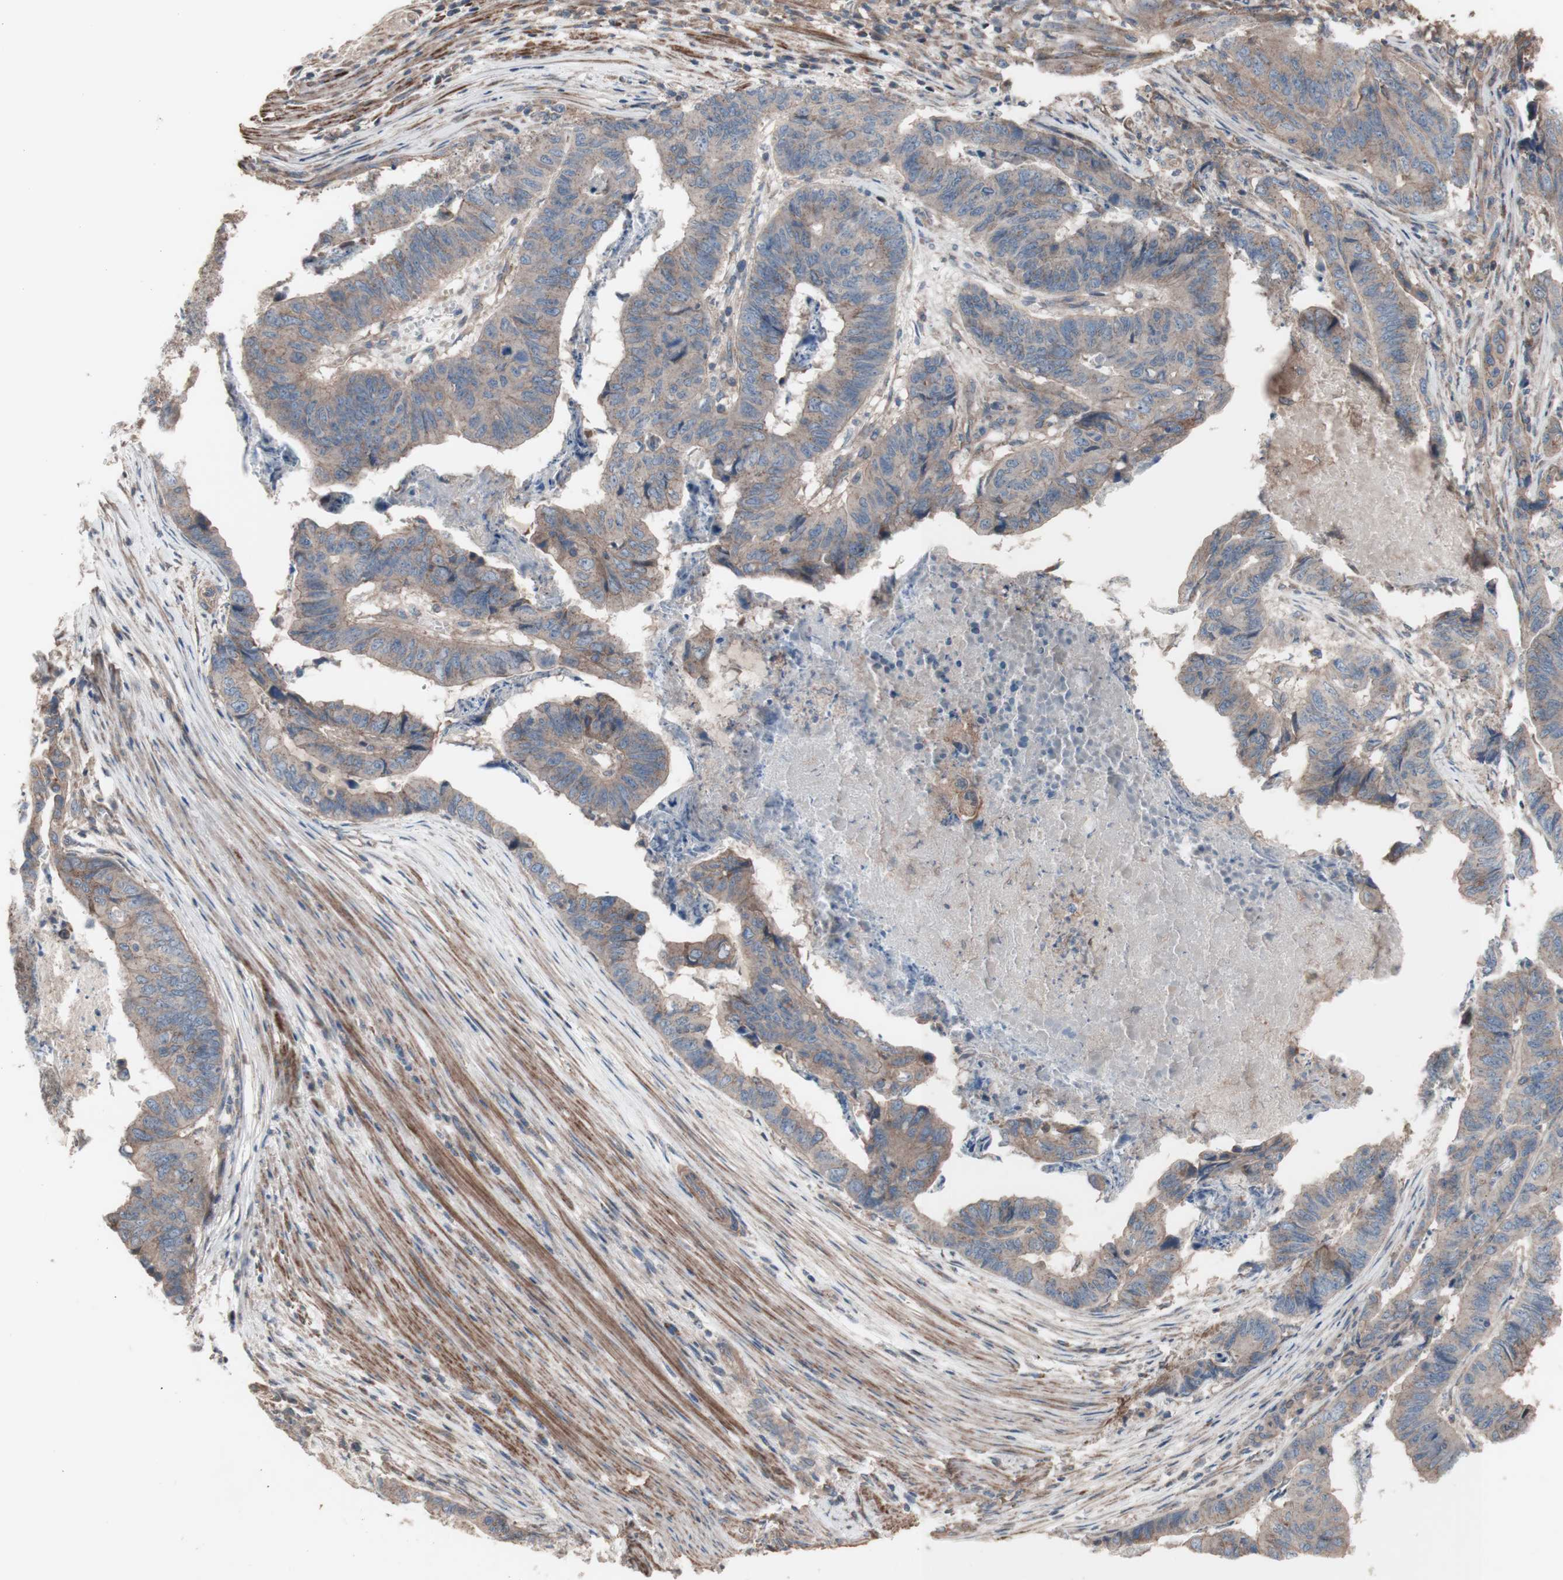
{"staining": {"intensity": "weak", "quantity": ">75%", "location": "cytoplasmic/membranous"}, "tissue": "stomach cancer", "cell_type": "Tumor cells", "image_type": "cancer", "snomed": [{"axis": "morphology", "description": "Adenocarcinoma, NOS"}, {"axis": "topography", "description": "Stomach, lower"}], "caption": "Adenocarcinoma (stomach) stained with a brown dye demonstrates weak cytoplasmic/membranous positive positivity in about >75% of tumor cells.", "gene": "COPB1", "patient": {"sex": "male", "age": 77}}